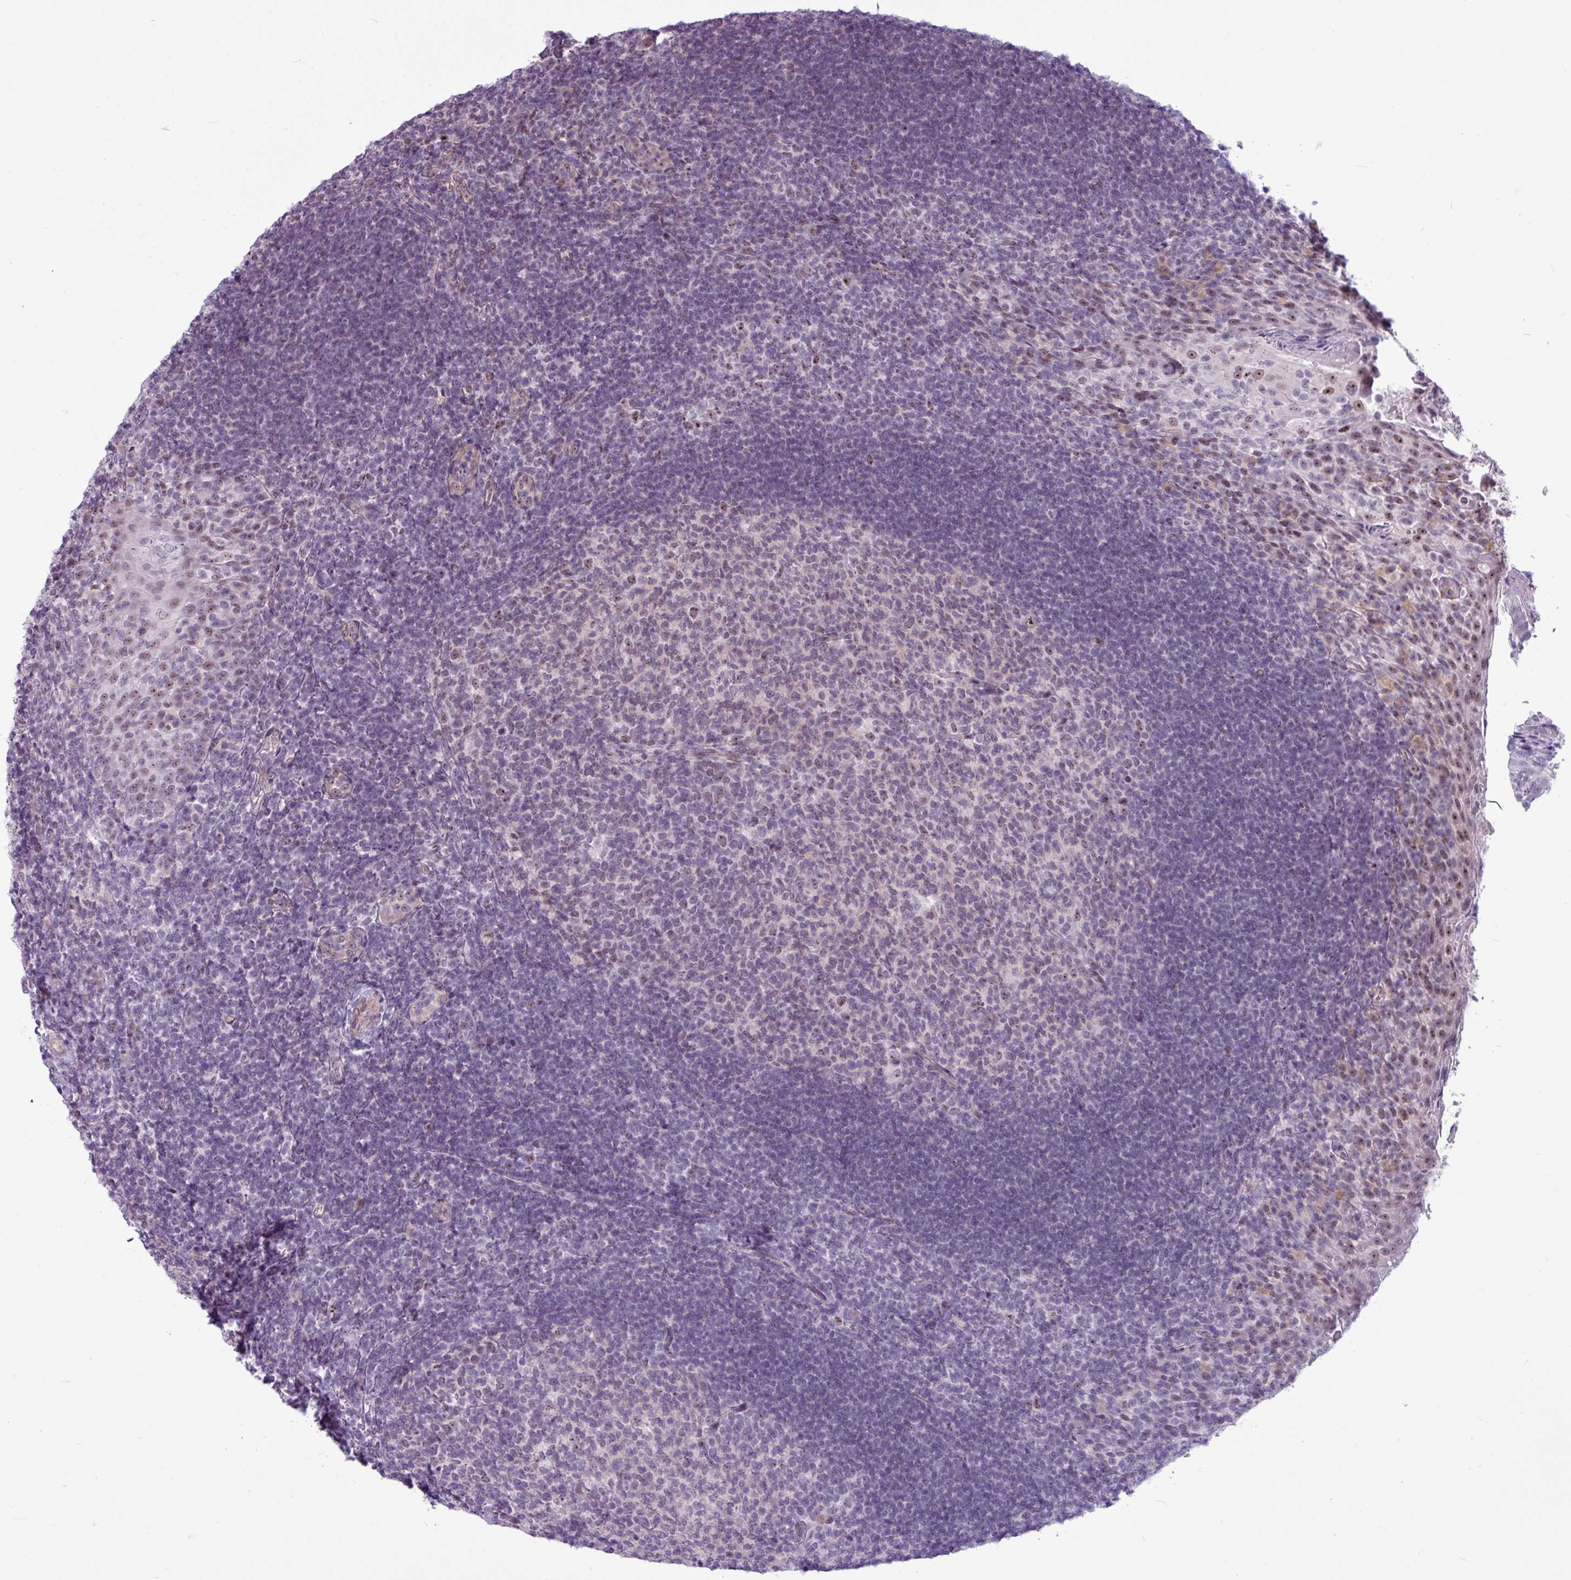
{"staining": {"intensity": "moderate", "quantity": "<25%", "location": "nuclear"}, "tissue": "tonsil", "cell_type": "Germinal center cells", "image_type": "normal", "snomed": [{"axis": "morphology", "description": "Normal tissue, NOS"}, {"axis": "topography", "description": "Tonsil"}], "caption": "Protein staining of normal tonsil shows moderate nuclear expression in about <25% of germinal center cells. The staining is performed using DAB (3,3'-diaminobenzidine) brown chromogen to label protein expression. The nuclei are counter-stained blue using hematoxylin.", "gene": "UTP18", "patient": {"sex": "female", "age": 10}}